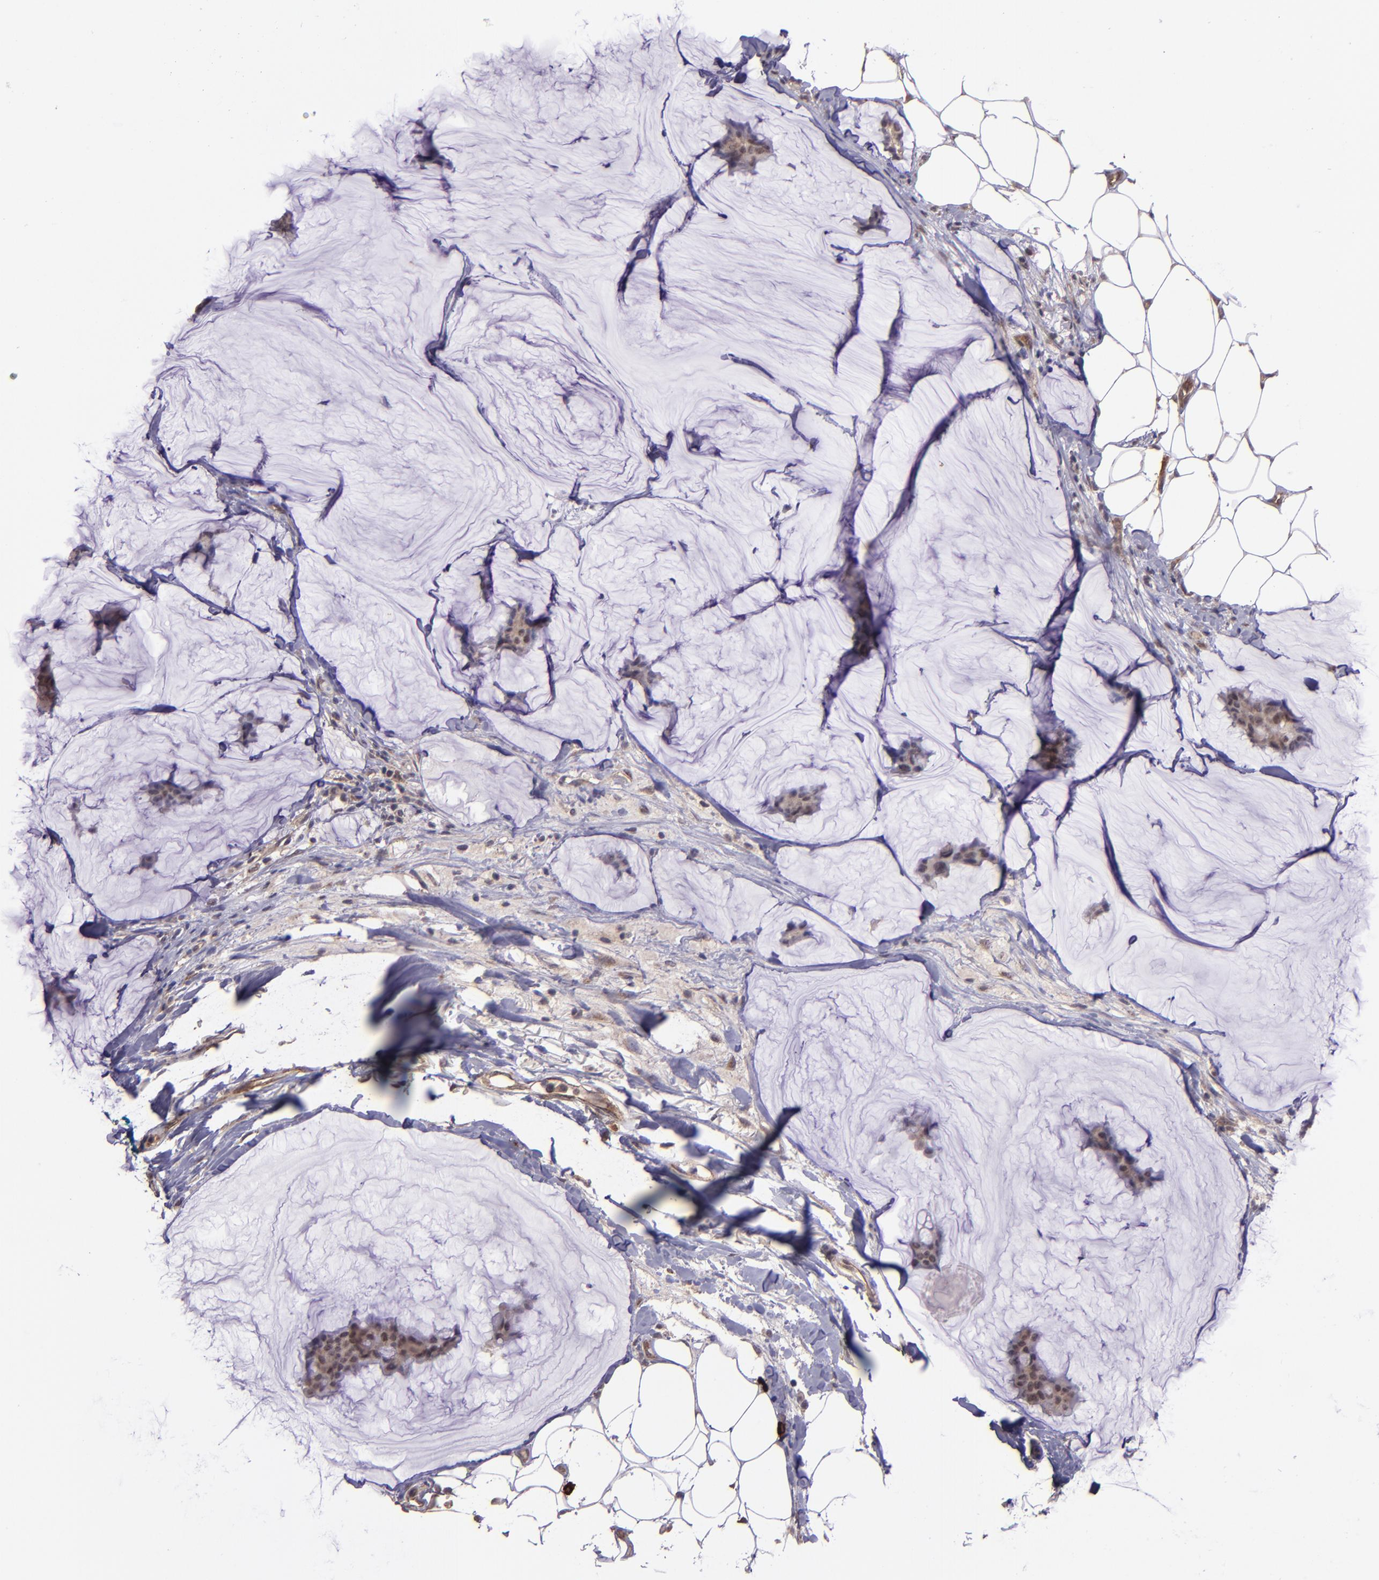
{"staining": {"intensity": "weak", "quantity": ">75%", "location": "cytoplasmic/membranous"}, "tissue": "breast cancer", "cell_type": "Tumor cells", "image_type": "cancer", "snomed": [{"axis": "morphology", "description": "Duct carcinoma"}, {"axis": "topography", "description": "Breast"}], "caption": "Immunohistochemistry (IHC) histopathology image of neoplastic tissue: breast cancer stained using IHC demonstrates low levels of weak protein expression localized specifically in the cytoplasmic/membranous of tumor cells, appearing as a cytoplasmic/membranous brown color.", "gene": "TAF7L", "patient": {"sex": "female", "age": 93}}